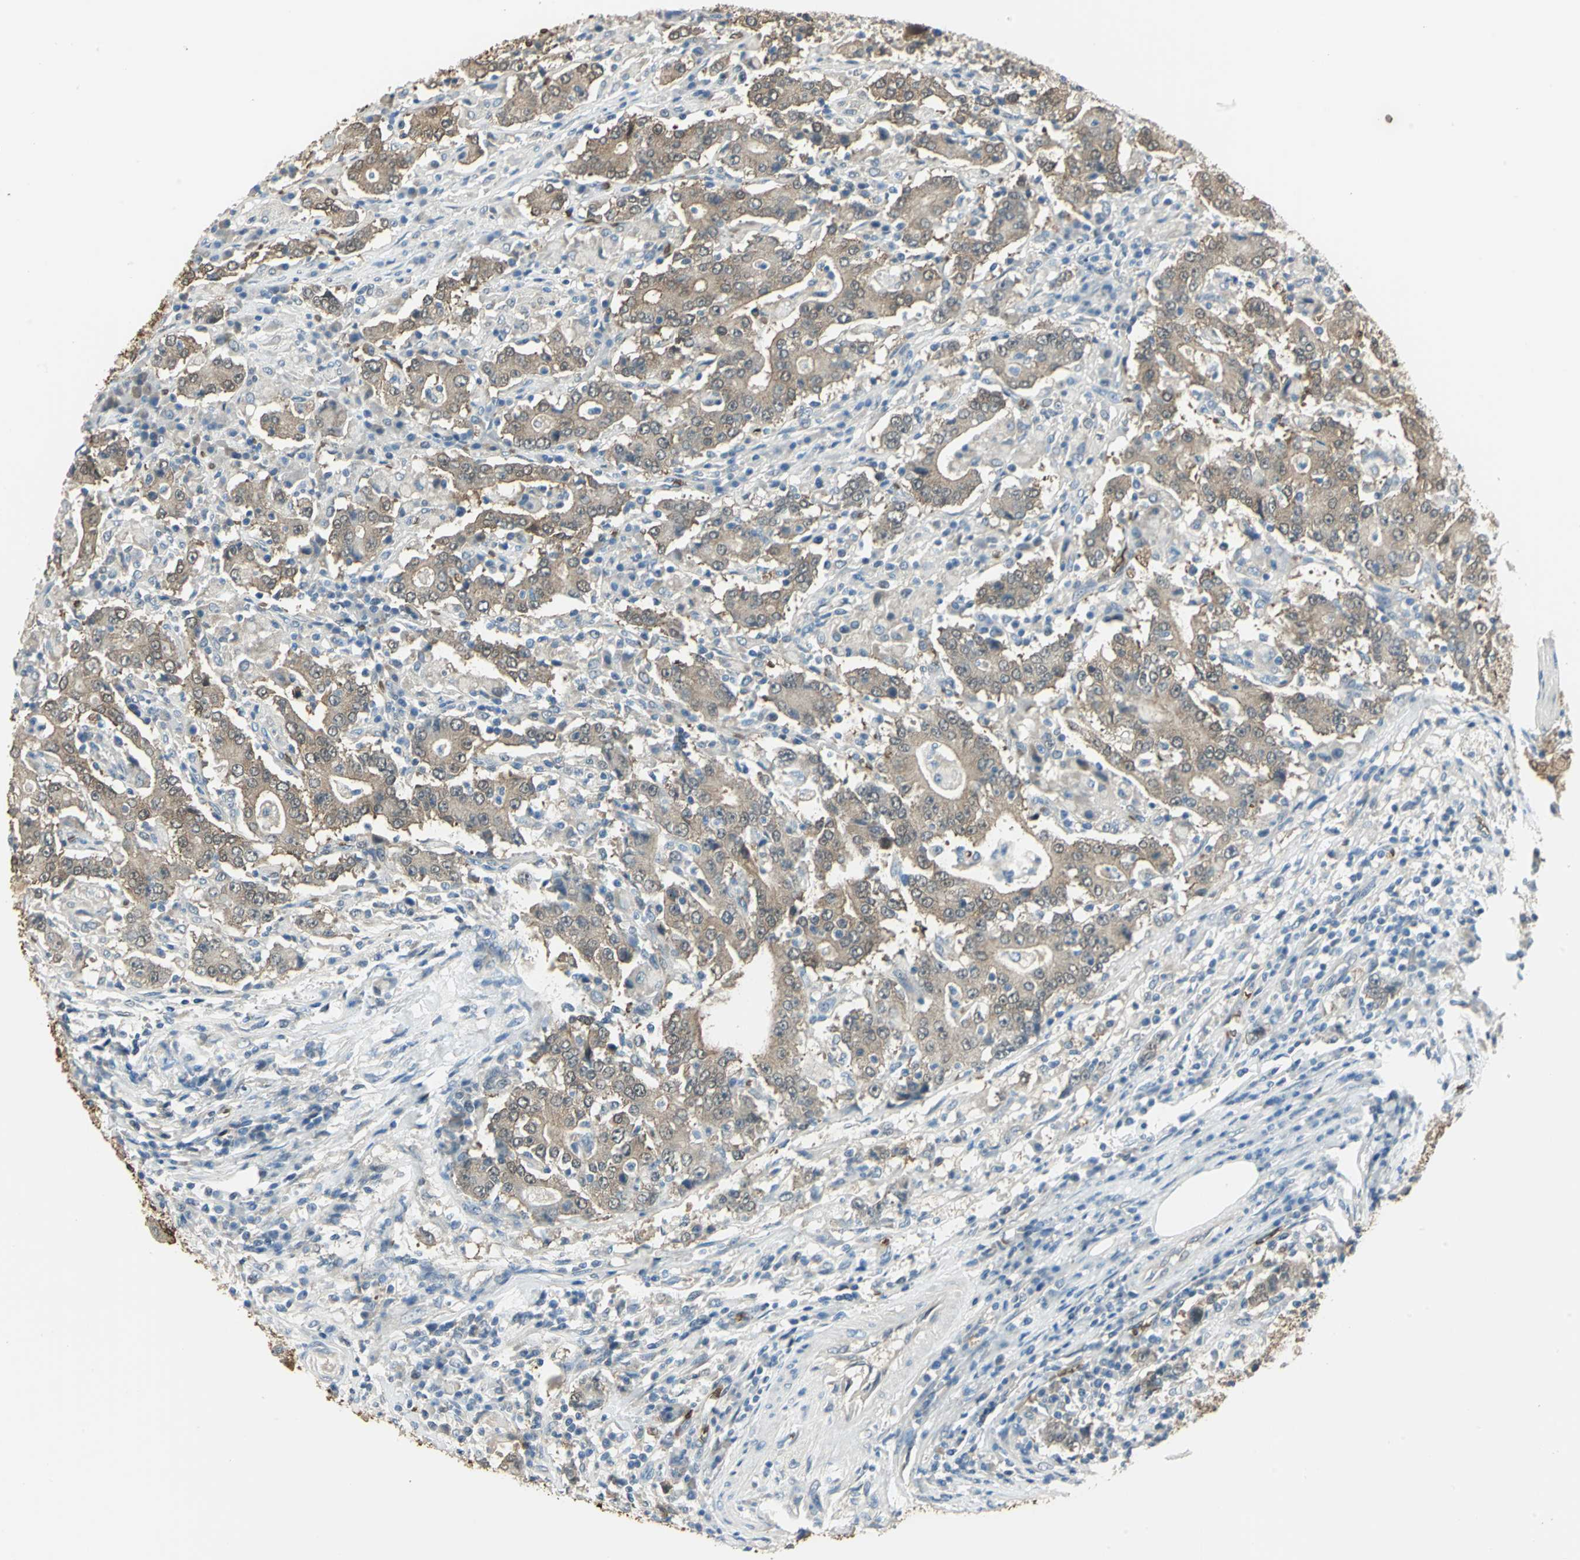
{"staining": {"intensity": "weak", "quantity": ">75%", "location": "cytoplasmic/membranous,nuclear"}, "tissue": "stomach cancer", "cell_type": "Tumor cells", "image_type": "cancer", "snomed": [{"axis": "morphology", "description": "Normal tissue, NOS"}, {"axis": "morphology", "description": "Adenocarcinoma, NOS"}, {"axis": "topography", "description": "Stomach, upper"}, {"axis": "topography", "description": "Stomach"}], "caption": "Immunohistochemistry (IHC) of human stomach cancer reveals low levels of weak cytoplasmic/membranous and nuclear positivity in about >75% of tumor cells. The staining was performed using DAB (3,3'-diaminobenzidine) to visualize the protein expression in brown, while the nuclei were stained in blue with hematoxylin (Magnification: 20x).", "gene": "DDAH1", "patient": {"sex": "male", "age": 59}}